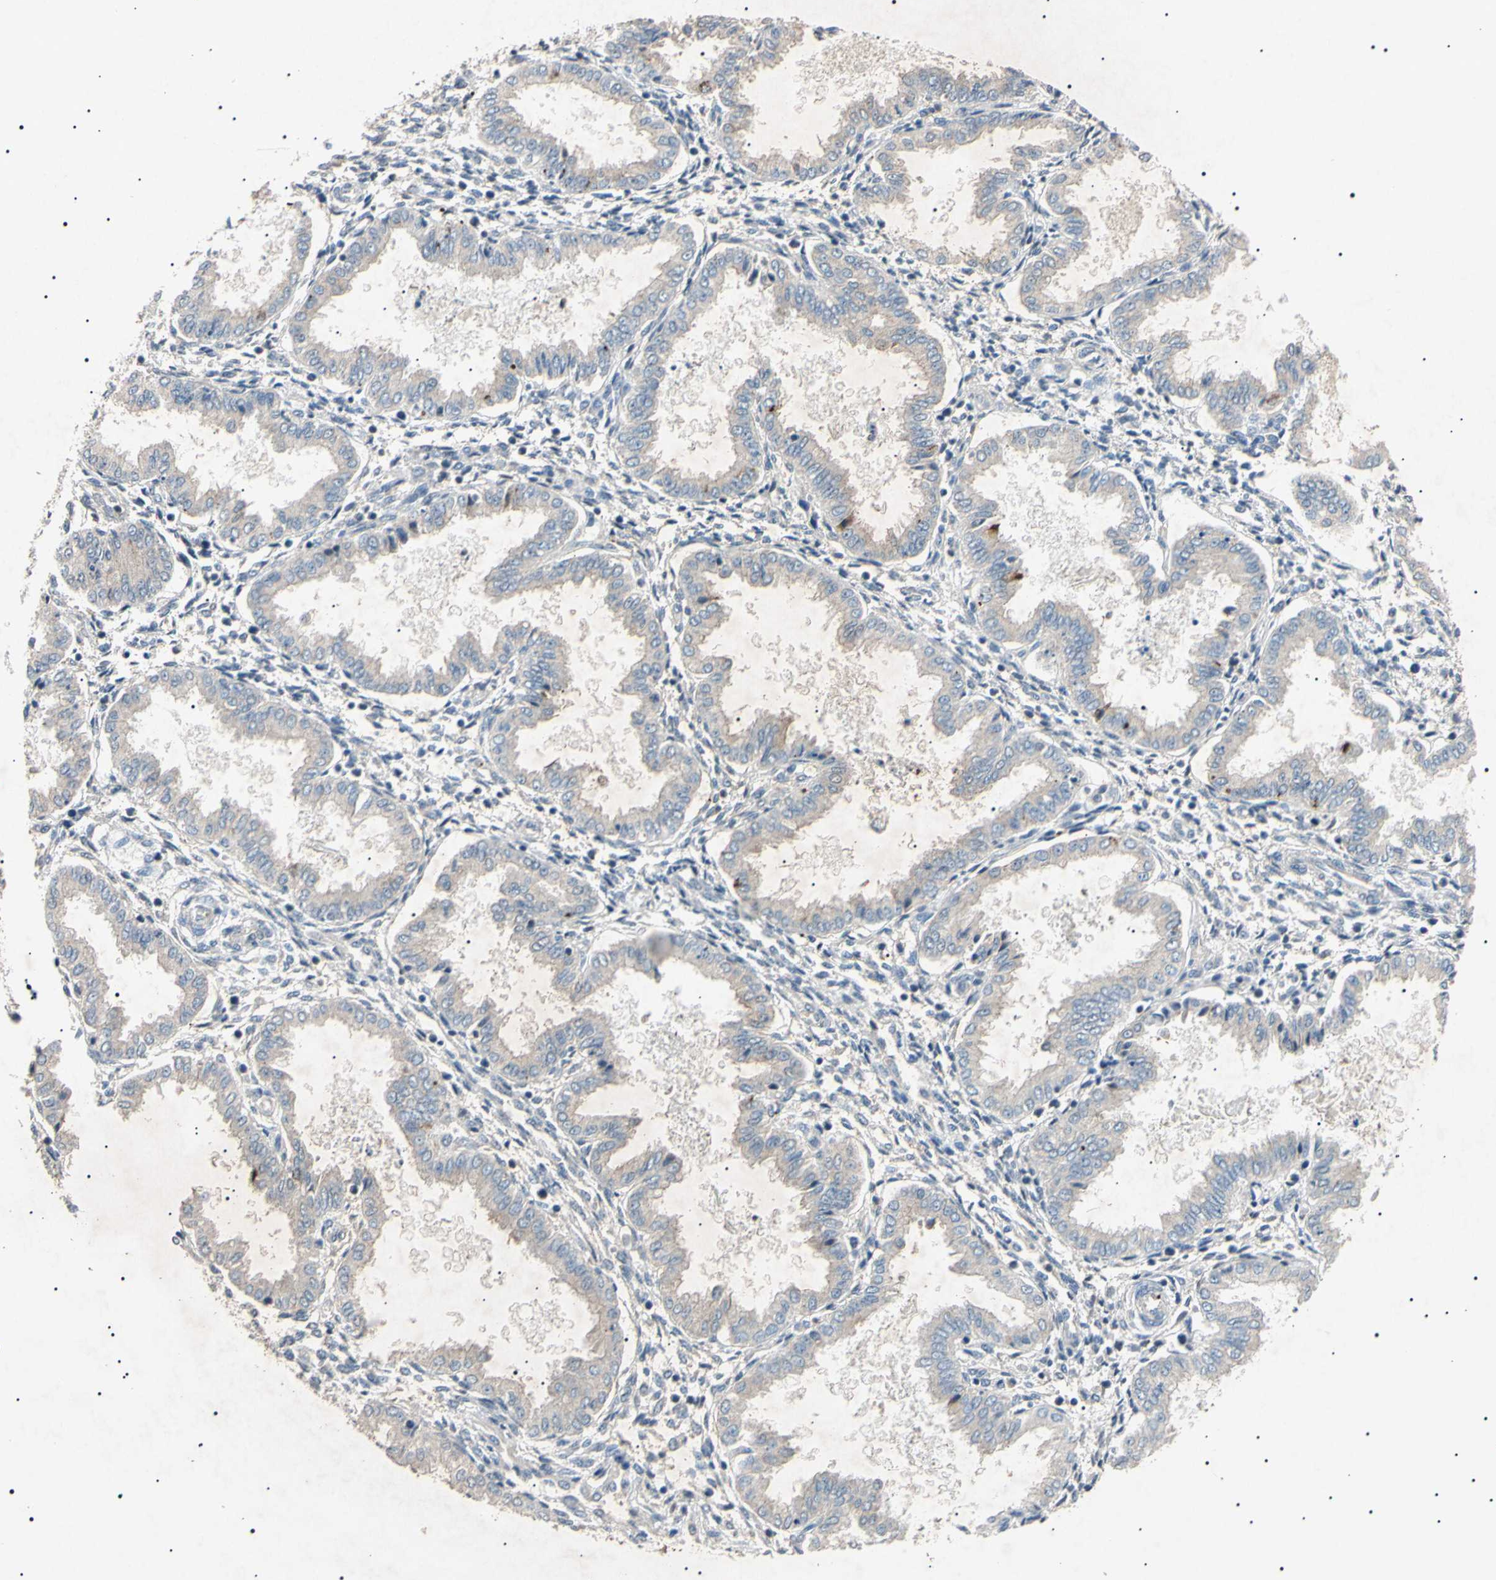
{"staining": {"intensity": "negative", "quantity": "none", "location": "none"}, "tissue": "endometrium", "cell_type": "Cells in endometrial stroma", "image_type": "normal", "snomed": [{"axis": "morphology", "description": "Normal tissue, NOS"}, {"axis": "topography", "description": "Endometrium"}], "caption": "This micrograph is of normal endometrium stained with immunohistochemistry (IHC) to label a protein in brown with the nuclei are counter-stained blue. There is no staining in cells in endometrial stroma. (Brightfield microscopy of DAB immunohistochemistry at high magnification).", "gene": "TUBB4A", "patient": {"sex": "female", "age": 33}}